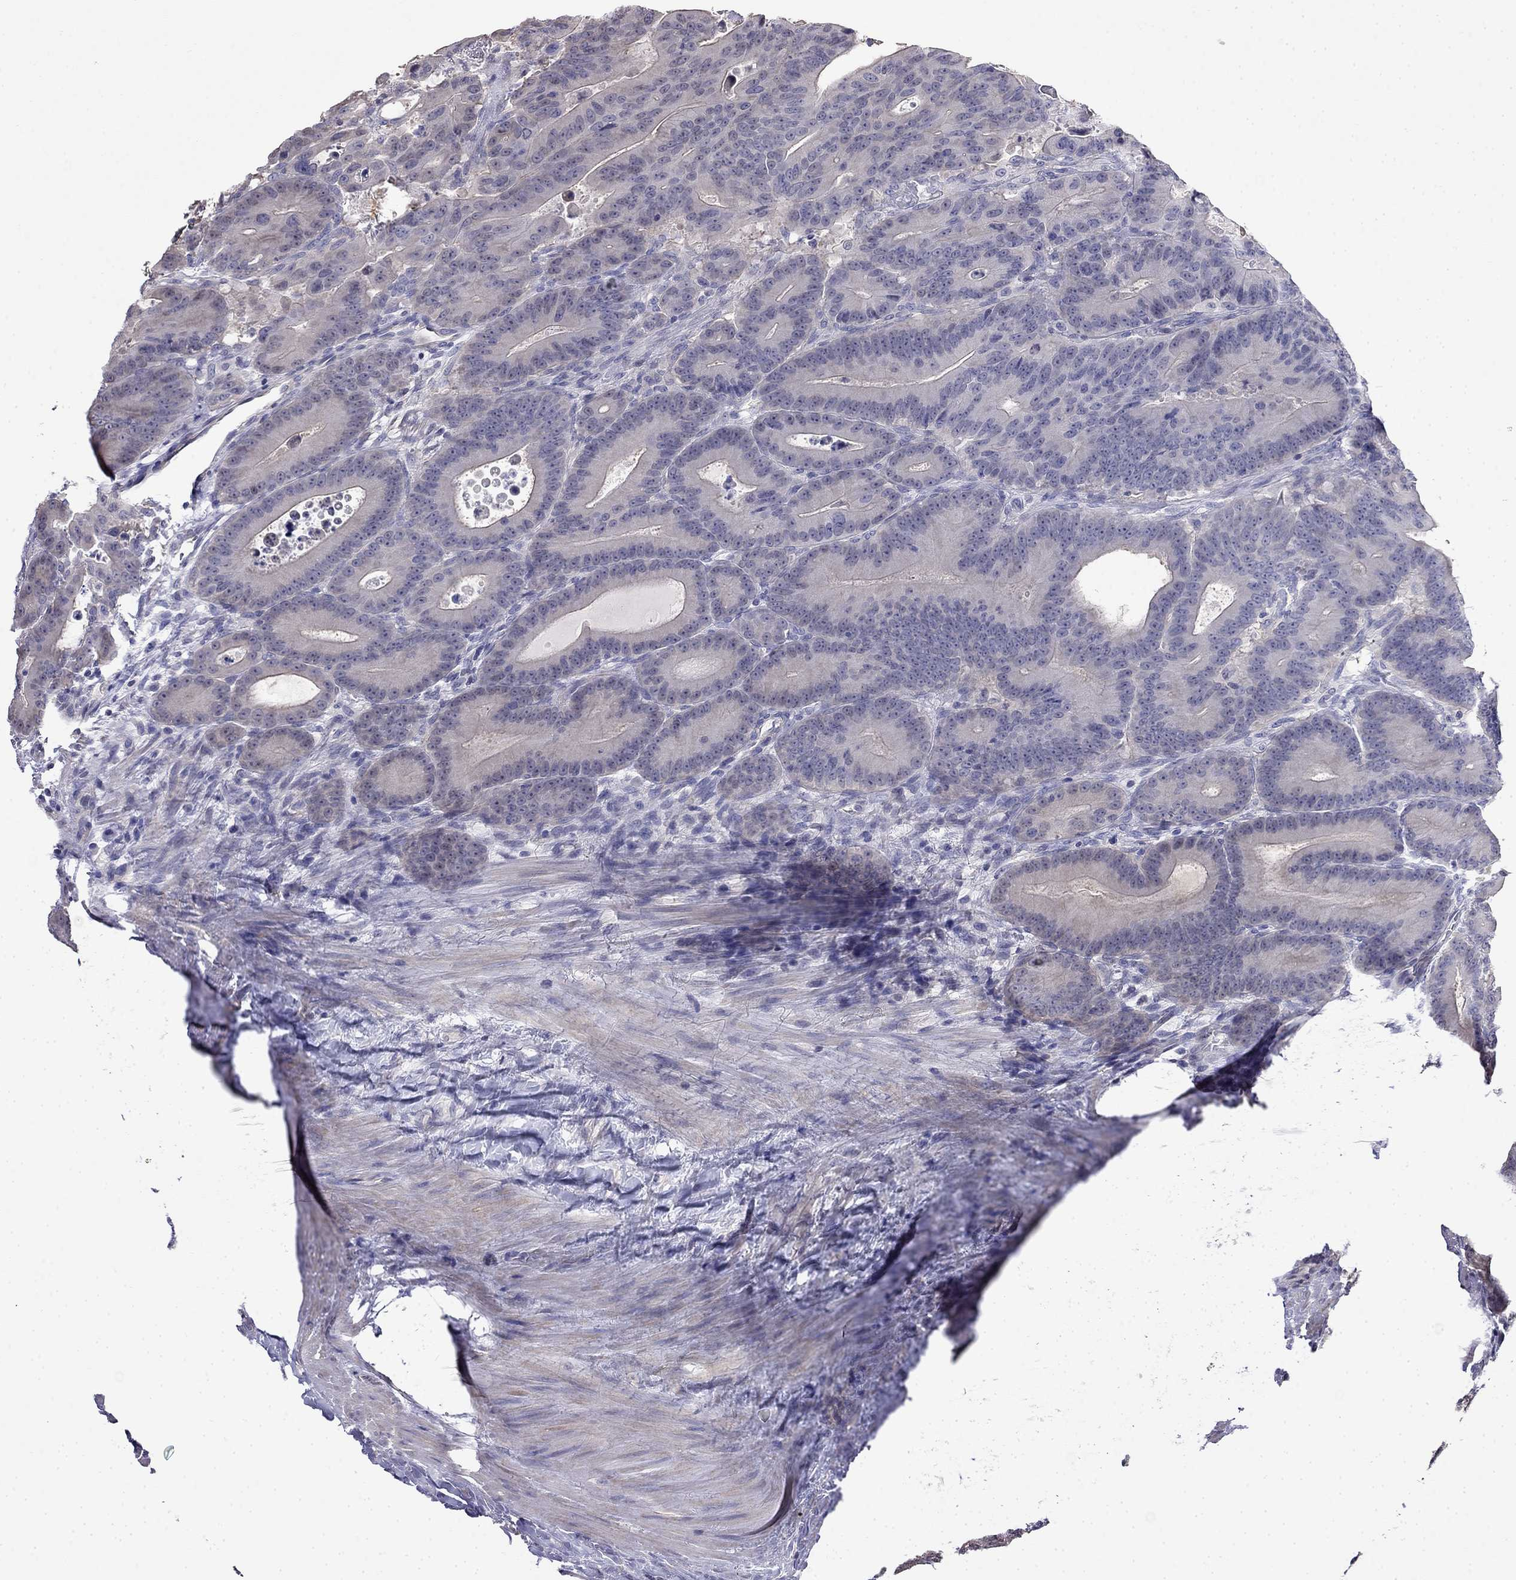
{"staining": {"intensity": "negative", "quantity": "none", "location": "none"}, "tissue": "colorectal cancer", "cell_type": "Tumor cells", "image_type": "cancer", "snomed": [{"axis": "morphology", "description": "Adenocarcinoma, NOS"}, {"axis": "topography", "description": "Rectum"}], "caption": "Image shows no significant protein positivity in tumor cells of colorectal cancer (adenocarcinoma).", "gene": "GUCA1B", "patient": {"sex": "male", "age": 64}}